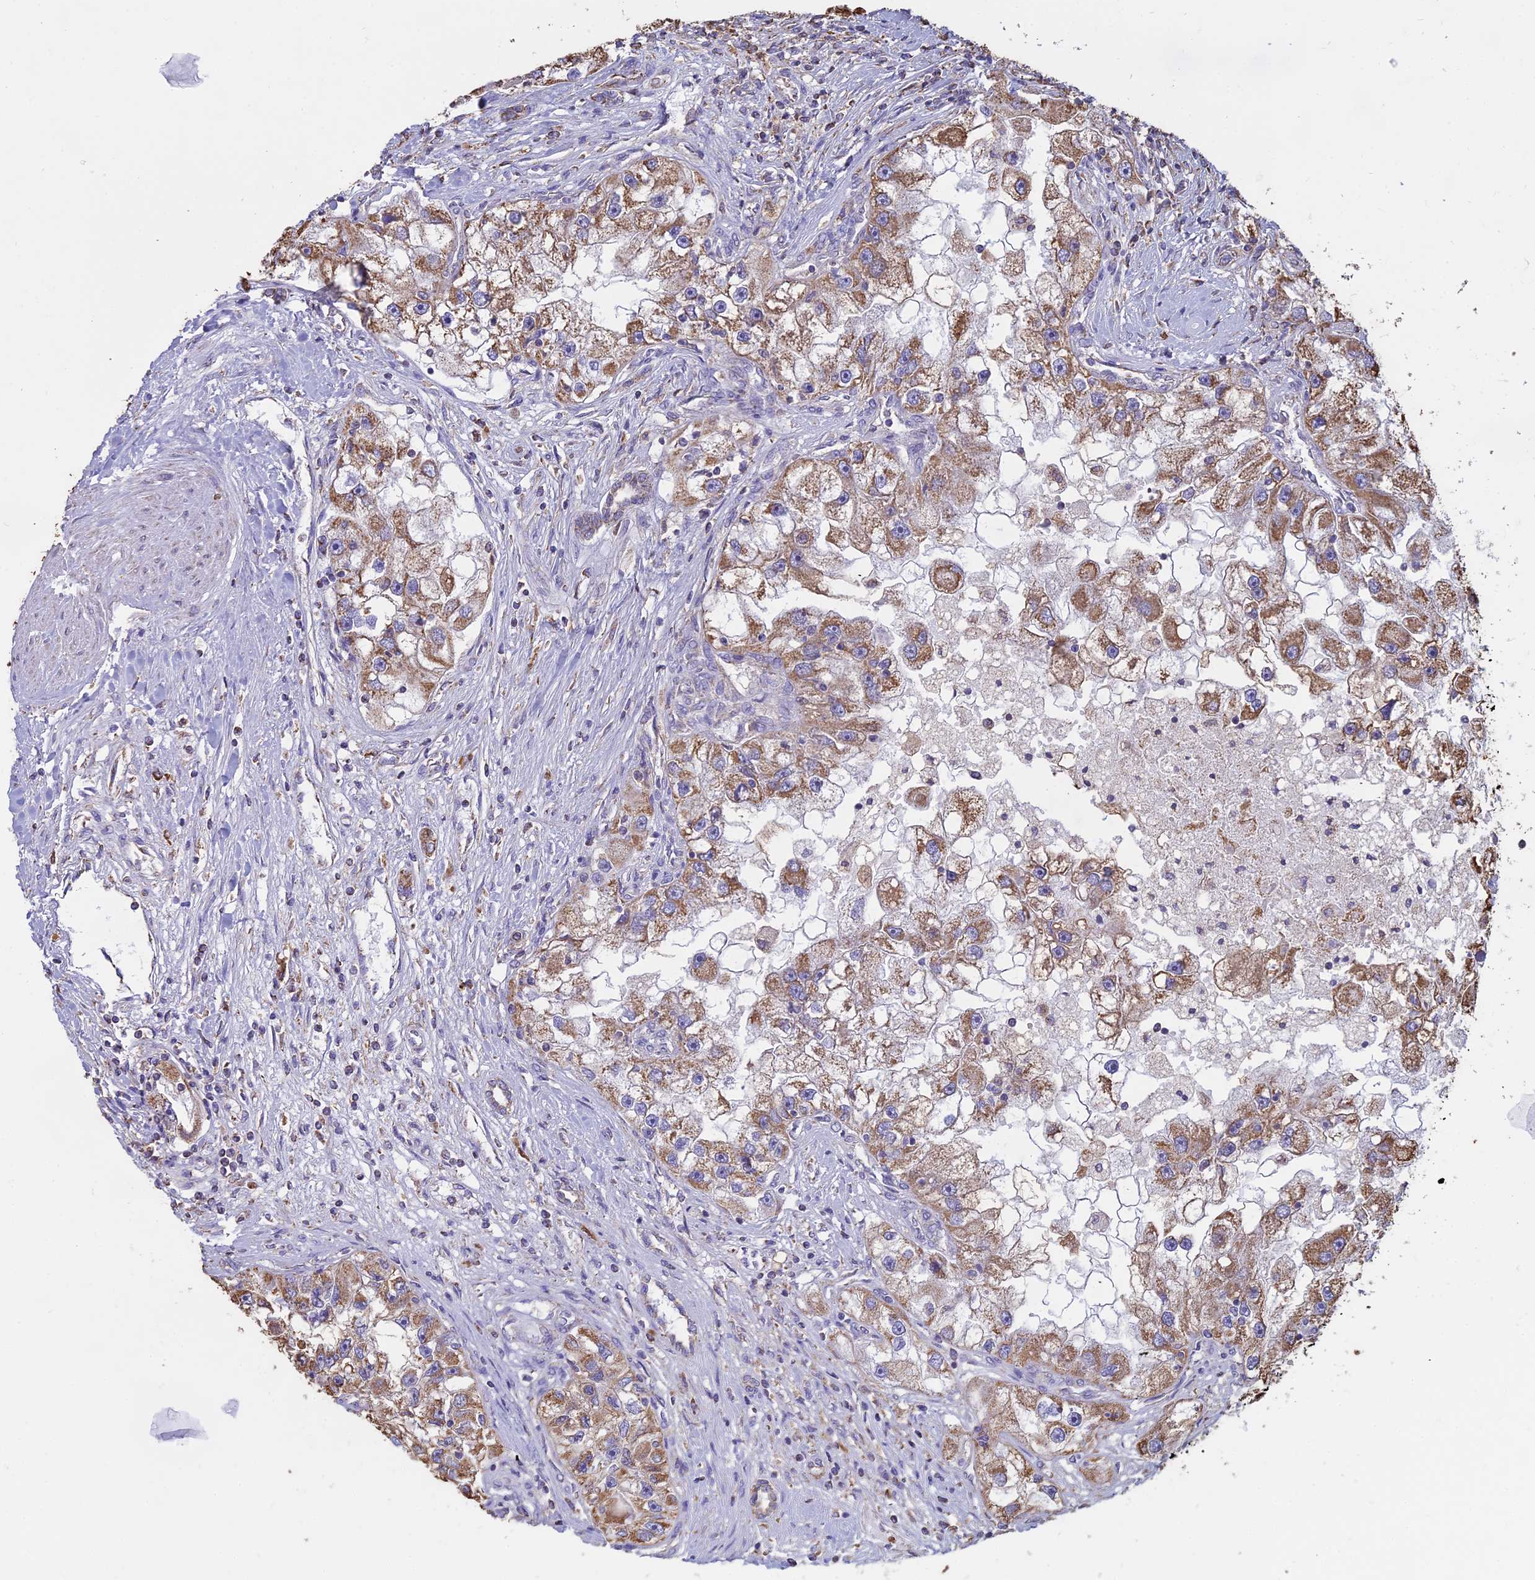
{"staining": {"intensity": "moderate", "quantity": ">75%", "location": "cytoplasmic/membranous"}, "tissue": "renal cancer", "cell_type": "Tumor cells", "image_type": "cancer", "snomed": [{"axis": "morphology", "description": "Adenocarcinoma, NOS"}, {"axis": "topography", "description": "Kidney"}], "caption": "Protein expression analysis of human renal adenocarcinoma reveals moderate cytoplasmic/membranous positivity in about >75% of tumor cells. The staining was performed using DAB to visualize the protein expression in brown, while the nuclei were stained in blue with hematoxylin (Magnification: 20x).", "gene": "OR2W3", "patient": {"sex": "male", "age": 63}}